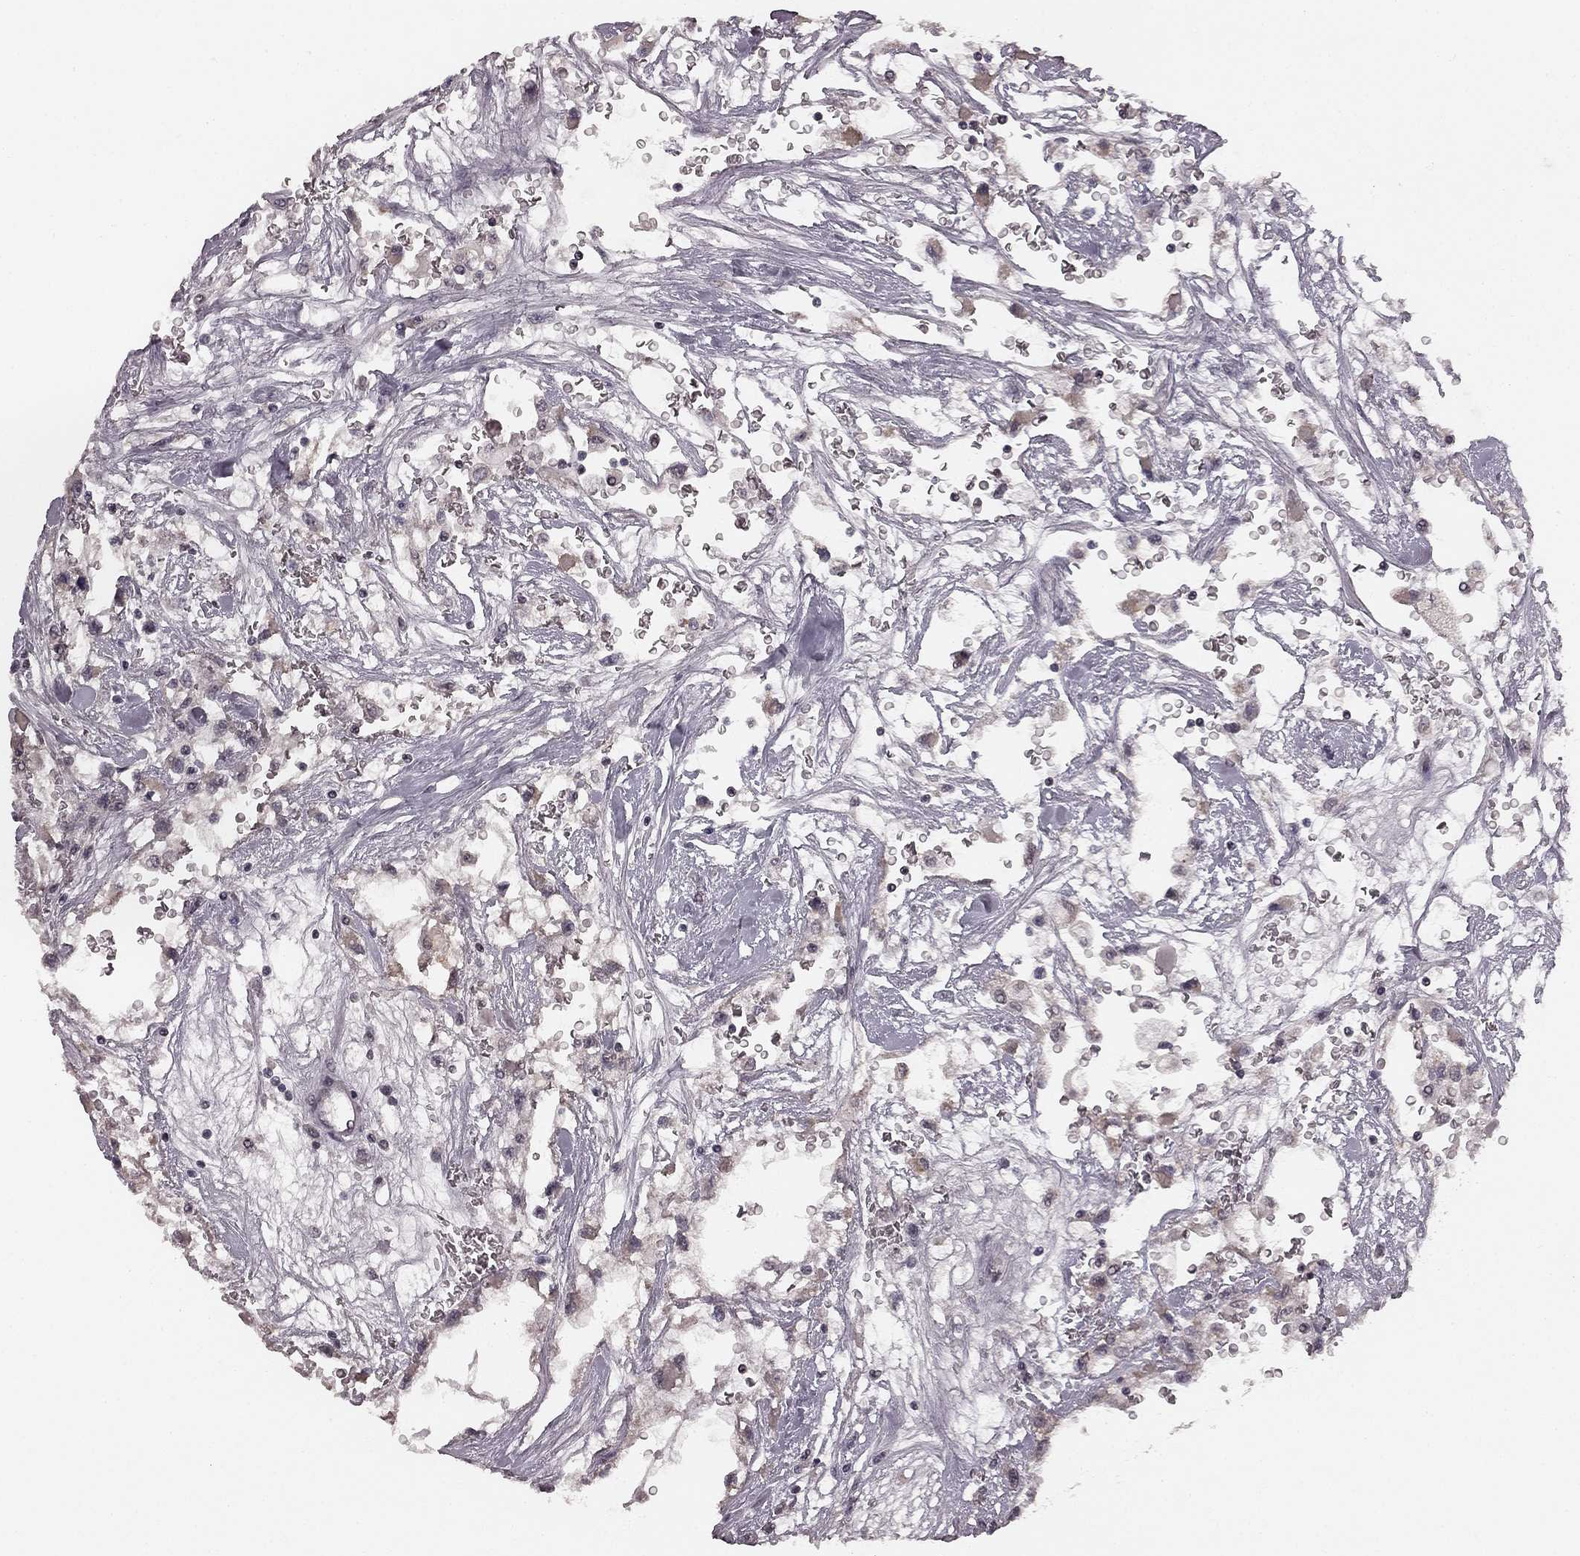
{"staining": {"intensity": "weak", "quantity": "<25%", "location": "cytoplasmic/membranous"}, "tissue": "renal cancer", "cell_type": "Tumor cells", "image_type": "cancer", "snomed": [{"axis": "morphology", "description": "Adenocarcinoma, NOS"}, {"axis": "topography", "description": "Kidney"}], "caption": "Tumor cells are negative for protein expression in human renal cancer (adenocarcinoma).", "gene": "HCN4", "patient": {"sex": "male", "age": 59}}